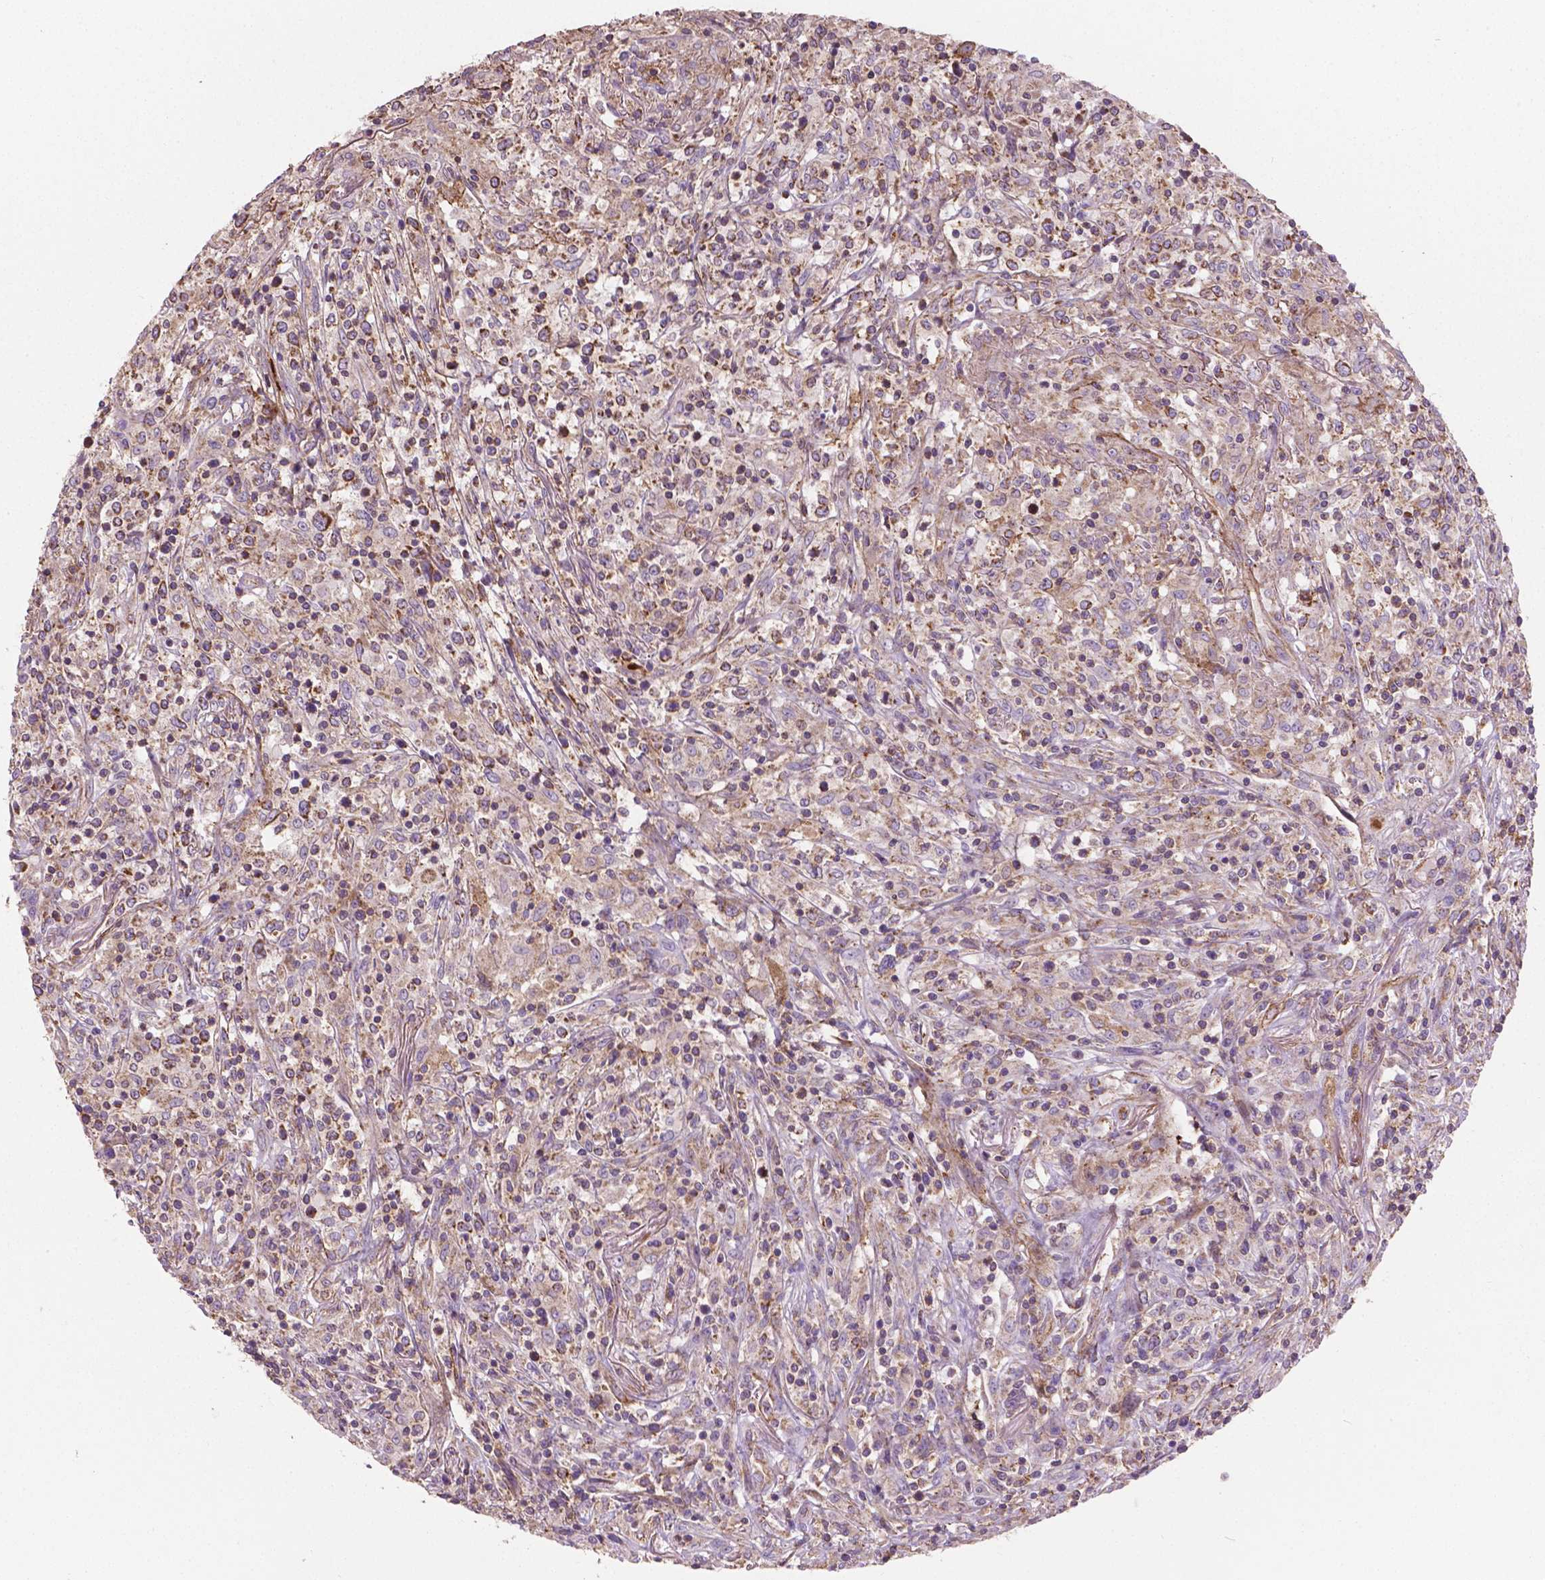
{"staining": {"intensity": "moderate", "quantity": "<25%", "location": "cytoplasmic/membranous"}, "tissue": "lymphoma", "cell_type": "Tumor cells", "image_type": "cancer", "snomed": [{"axis": "morphology", "description": "Malignant lymphoma, non-Hodgkin's type, High grade"}, {"axis": "topography", "description": "Lung"}], "caption": "Immunohistochemistry (IHC) of high-grade malignant lymphoma, non-Hodgkin's type shows low levels of moderate cytoplasmic/membranous positivity in about <25% of tumor cells.", "gene": "TCAF1", "patient": {"sex": "male", "age": 79}}